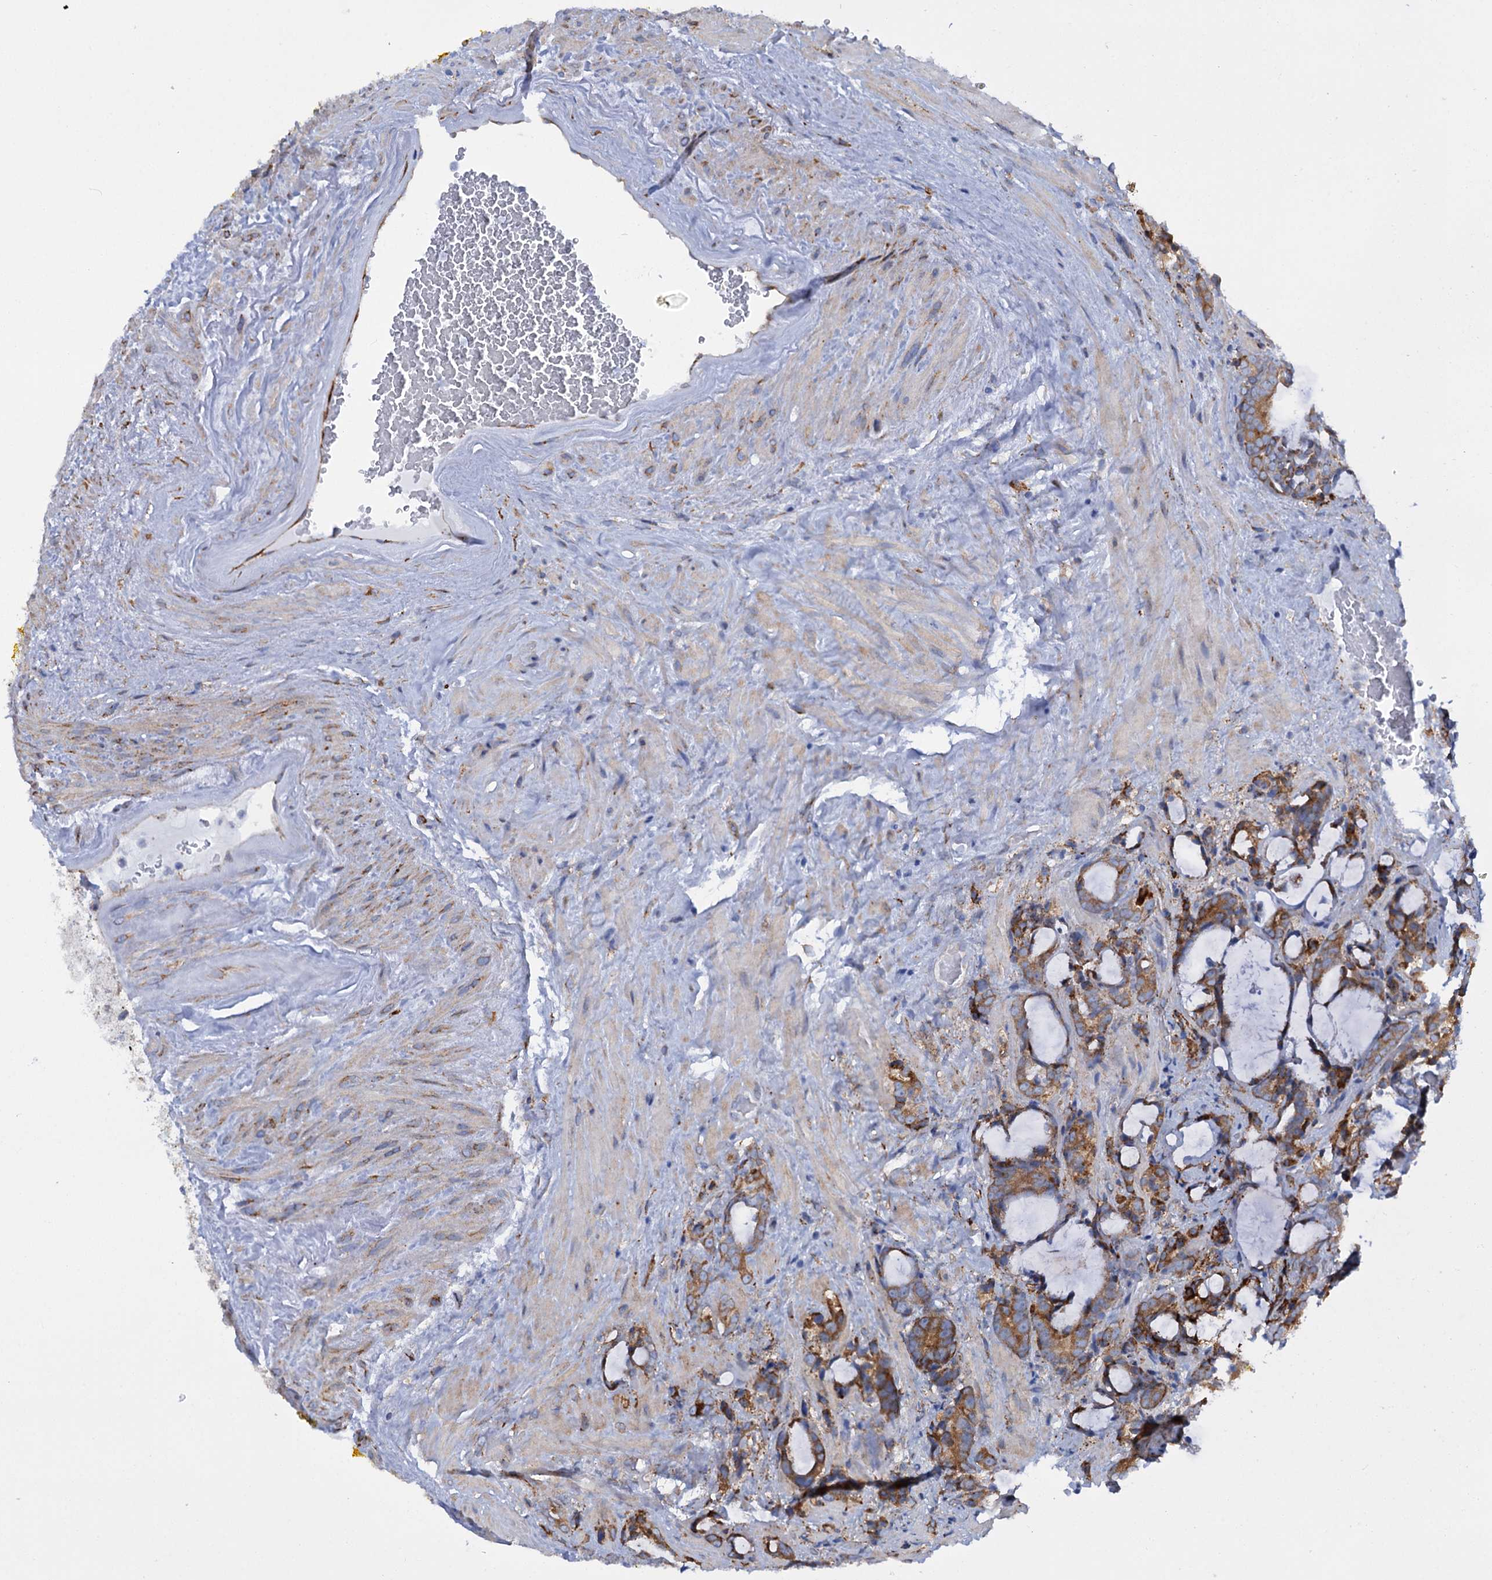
{"staining": {"intensity": "moderate", "quantity": ">75%", "location": "cytoplasmic/membranous"}, "tissue": "prostate cancer", "cell_type": "Tumor cells", "image_type": "cancer", "snomed": [{"axis": "morphology", "description": "Adenocarcinoma, High grade"}, {"axis": "topography", "description": "Prostate and seminal vesicle, NOS"}], "caption": "This histopathology image demonstrates immunohistochemistry staining of prostate adenocarcinoma (high-grade), with medium moderate cytoplasmic/membranous expression in about >75% of tumor cells.", "gene": "SHE", "patient": {"sex": "male", "age": 67}}